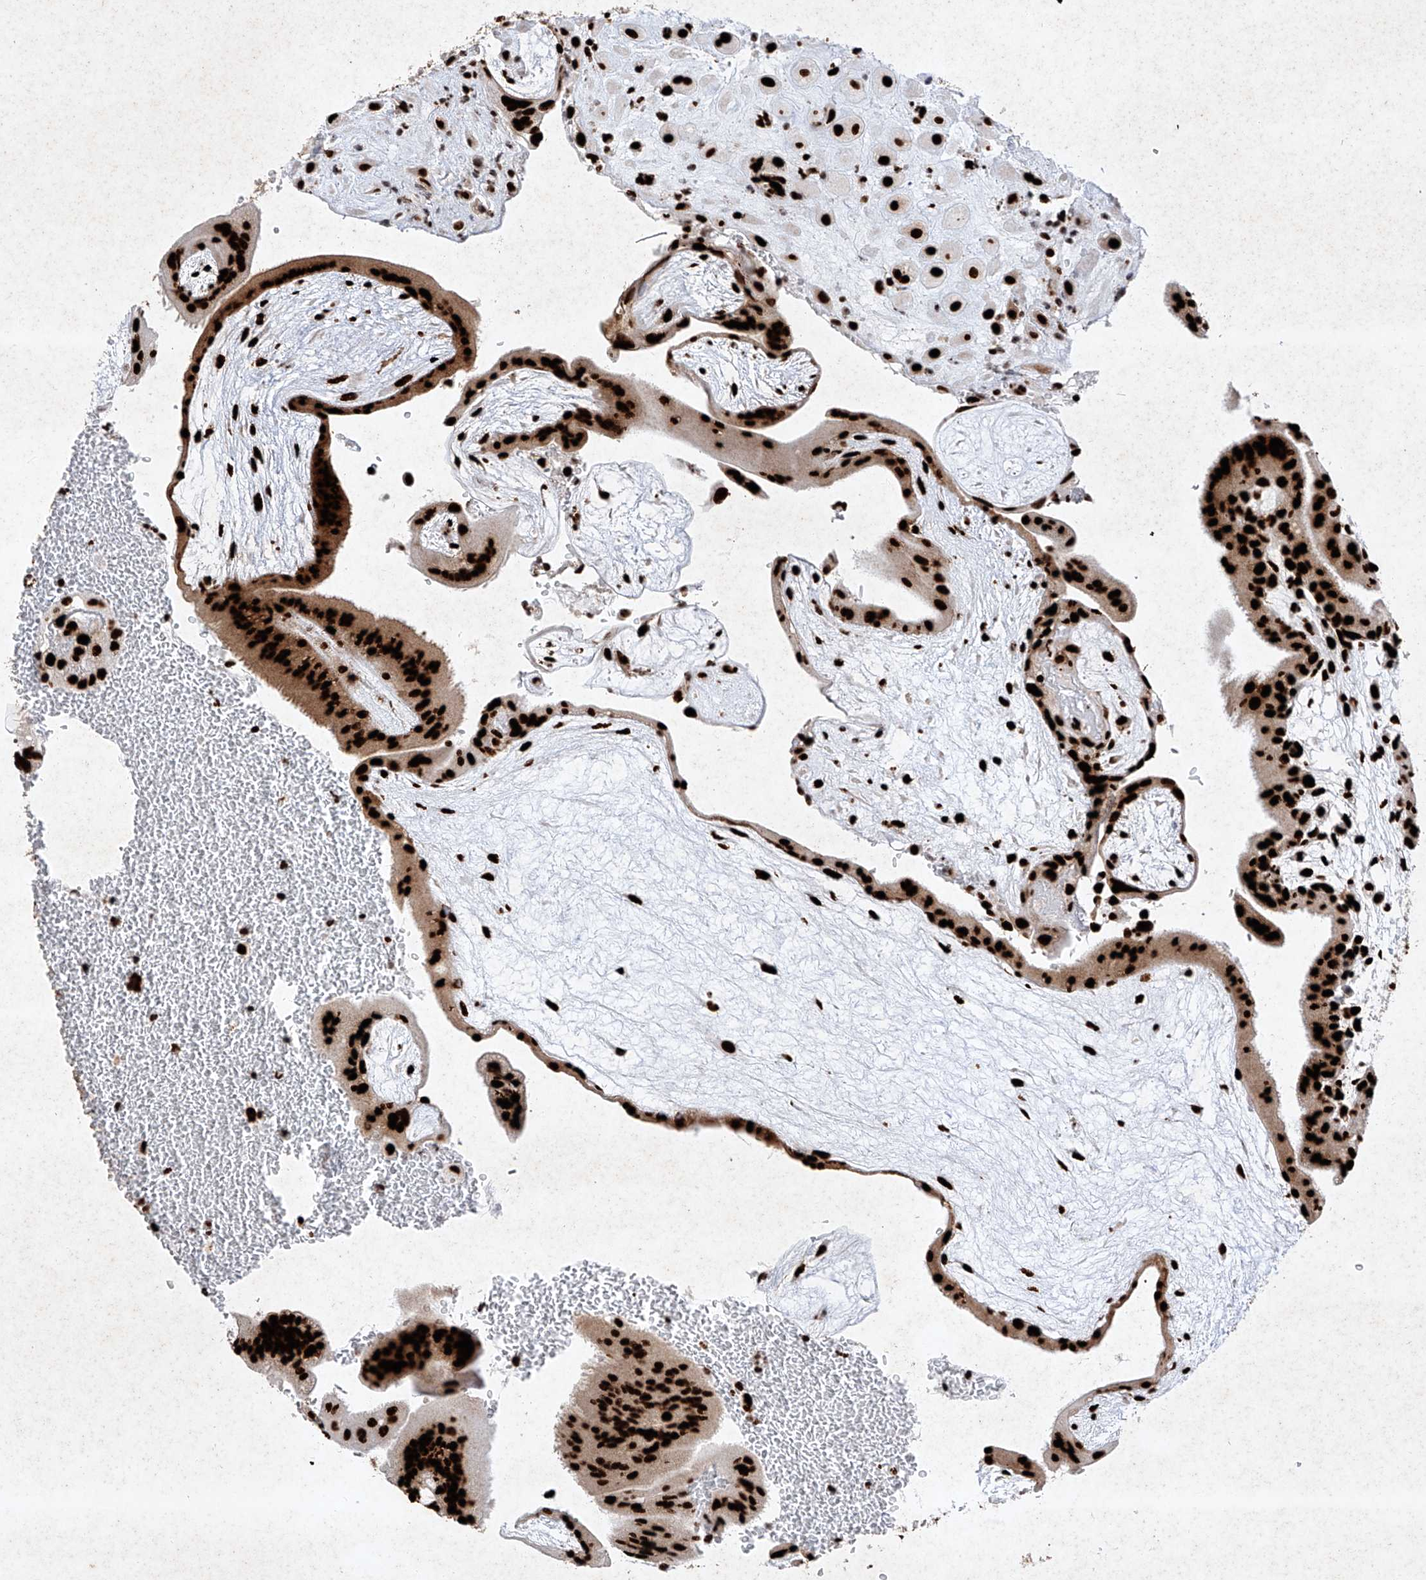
{"staining": {"intensity": "strong", "quantity": ">75%", "location": "nuclear"}, "tissue": "placenta", "cell_type": "Decidual cells", "image_type": "normal", "snomed": [{"axis": "morphology", "description": "Normal tissue, NOS"}, {"axis": "topography", "description": "Placenta"}], "caption": "A brown stain shows strong nuclear positivity of a protein in decidual cells of normal placenta. (DAB (3,3'-diaminobenzidine) = brown stain, brightfield microscopy at high magnification).", "gene": "SRSF6", "patient": {"sex": "female", "age": 35}}